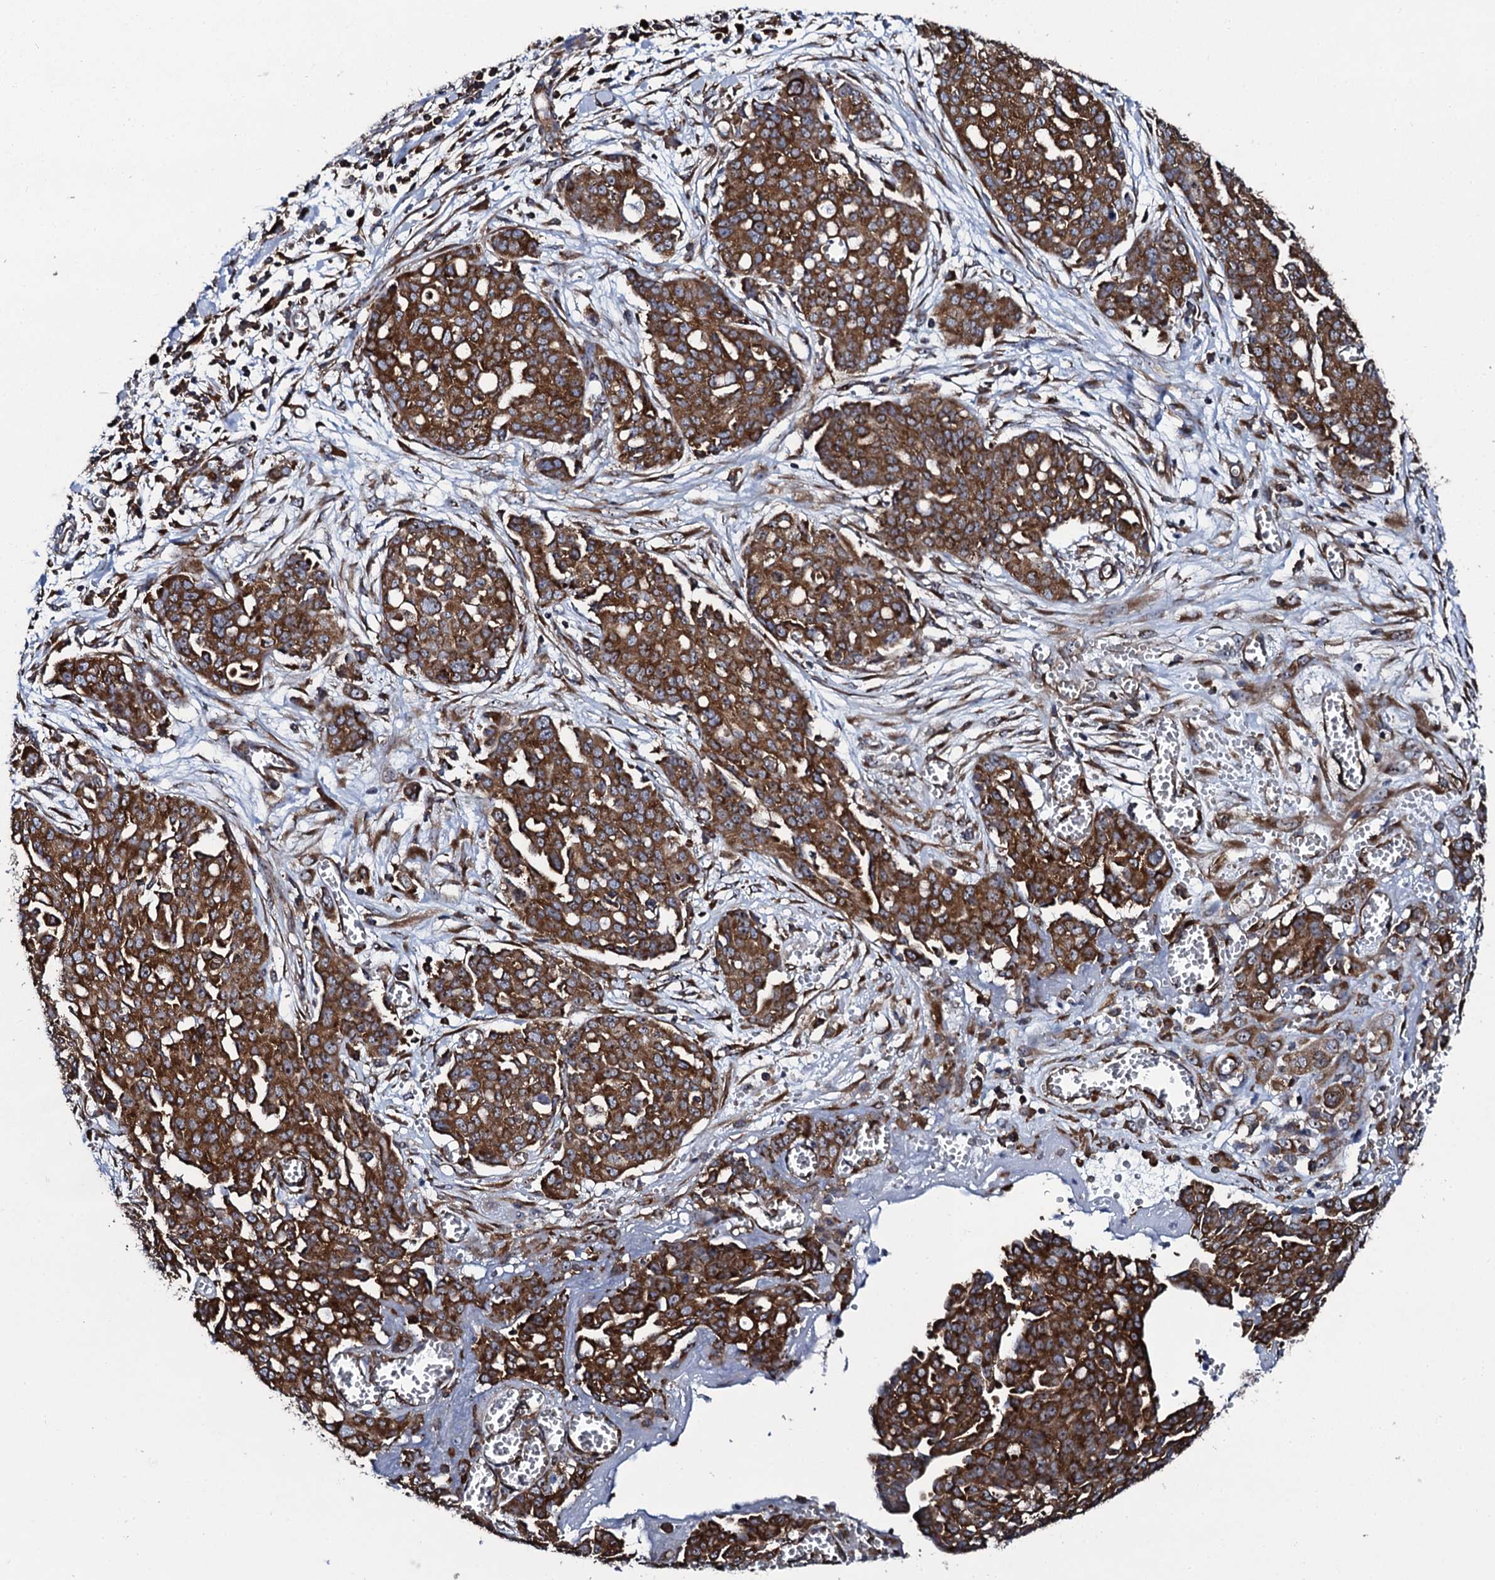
{"staining": {"intensity": "strong", "quantity": ">75%", "location": "cytoplasmic/membranous"}, "tissue": "ovarian cancer", "cell_type": "Tumor cells", "image_type": "cancer", "snomed": [{"axis": "morphology", "description": "Cystadenocarcinoma, serous, NOS"}, {"axis": "topography", "description": "Soft tissue"}, {"axis": "topography", "description": "Ovary"}], "caption": "Tumor cells show strong cytoplasmic/membranous staining in about >75% of cells in serous cystadenocarcinoma (ovarian).", "gene": "SPTY2D1", "patient": {"sex": "female", "age": 57}}